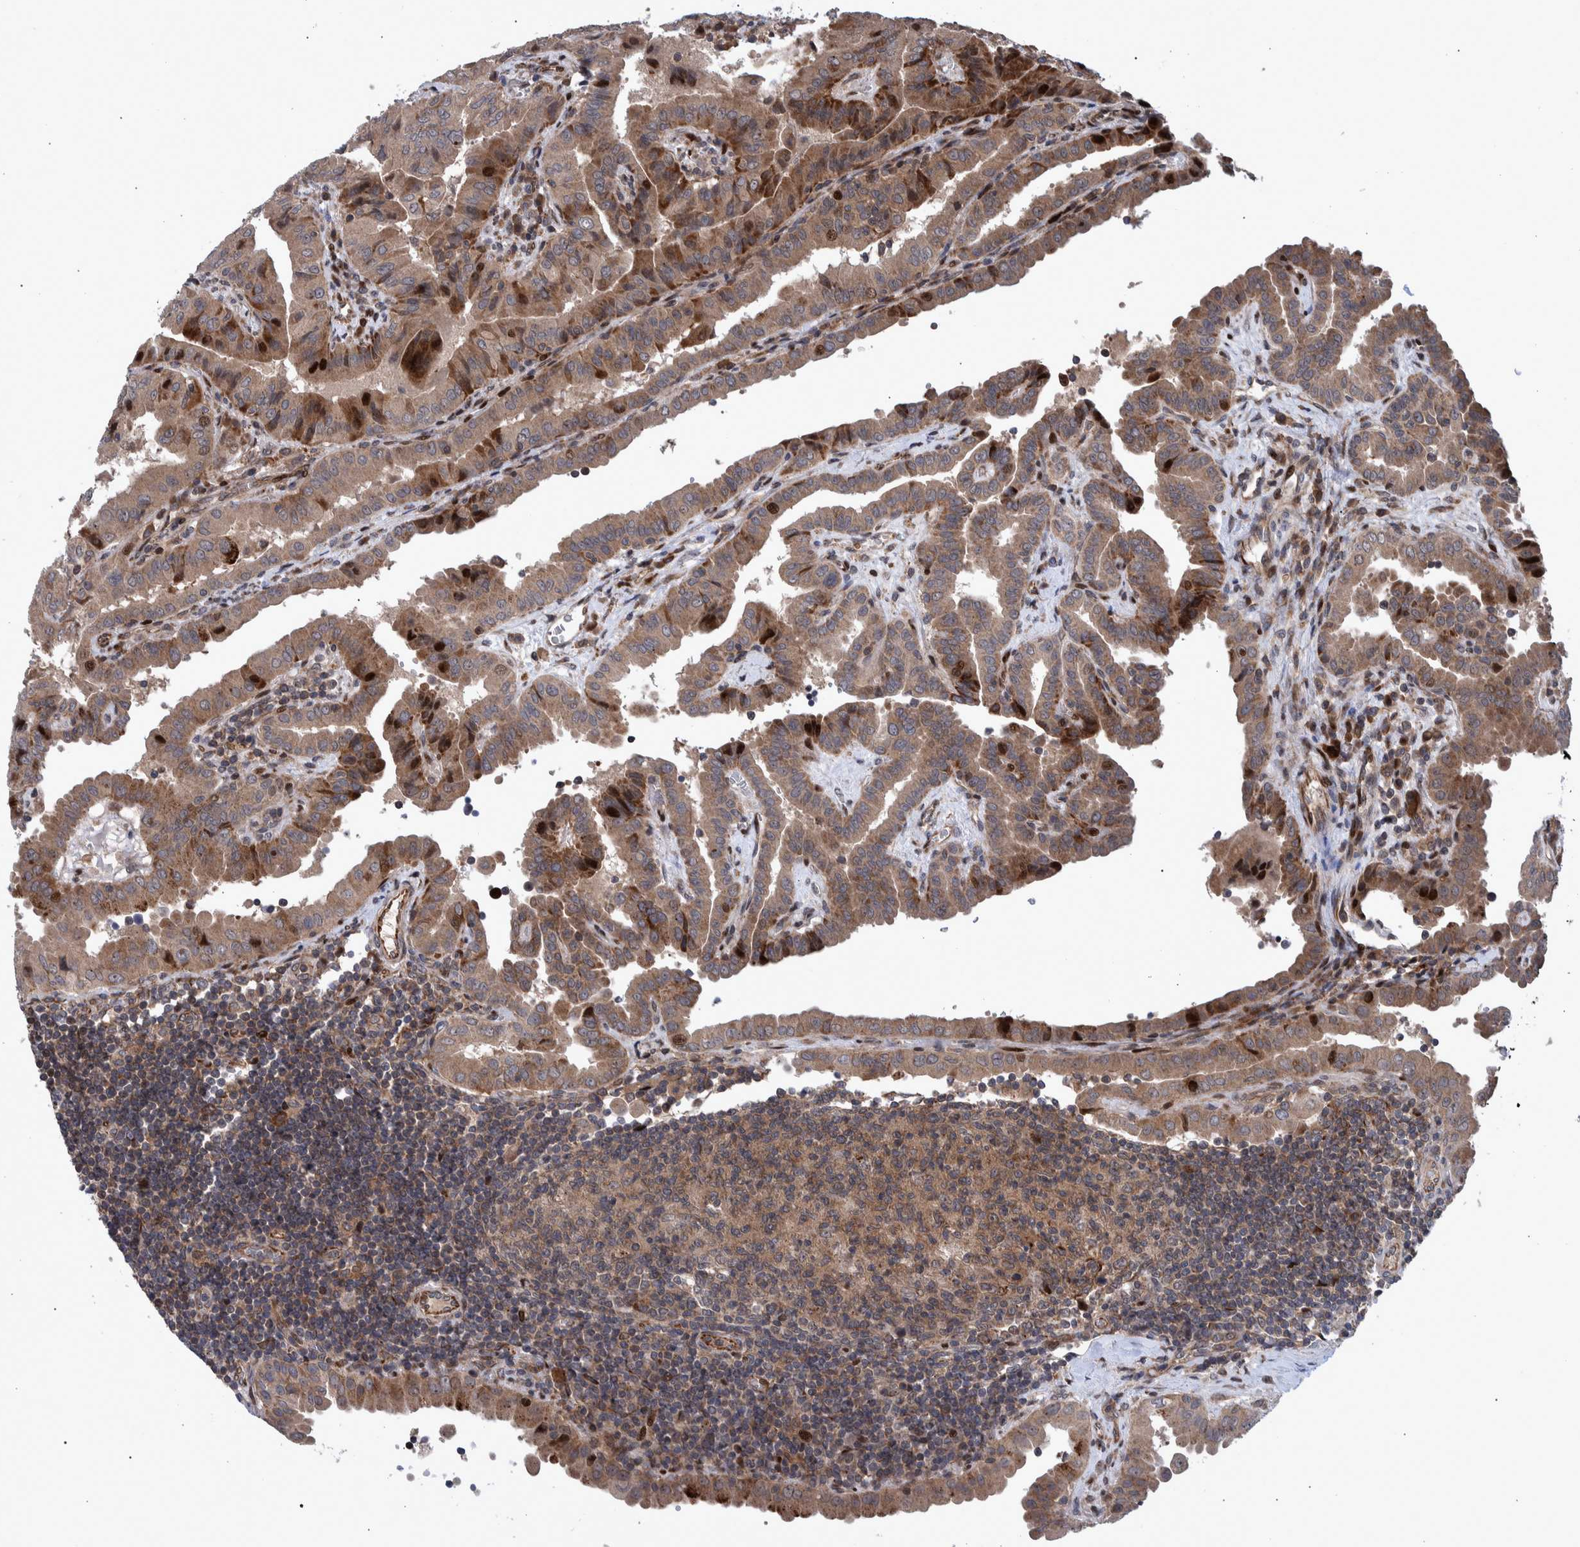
{"staining": {"intensity": "moderate", "quantity": ">75%", "location": "cytoplasmic/membranous,nuclear"}, "tissue": "thyroid cancer", "cell_type": "Tumor cells", "image_type": "cancer", "snomed": [{"axis": "morphology", "description": "Papillary adenocarcinoma, NOS"}, {"axis": "topography", "description": "Thyroid gland"}], "caption": "Brown immunohistochemical staining in thyroid cancer reveals moderate cytoplasmic/membranous and nuclear staining in approximately >75% of tumor cells.", "gene": "SHISA6", "patient": {"sex": "male", "age": 33}}